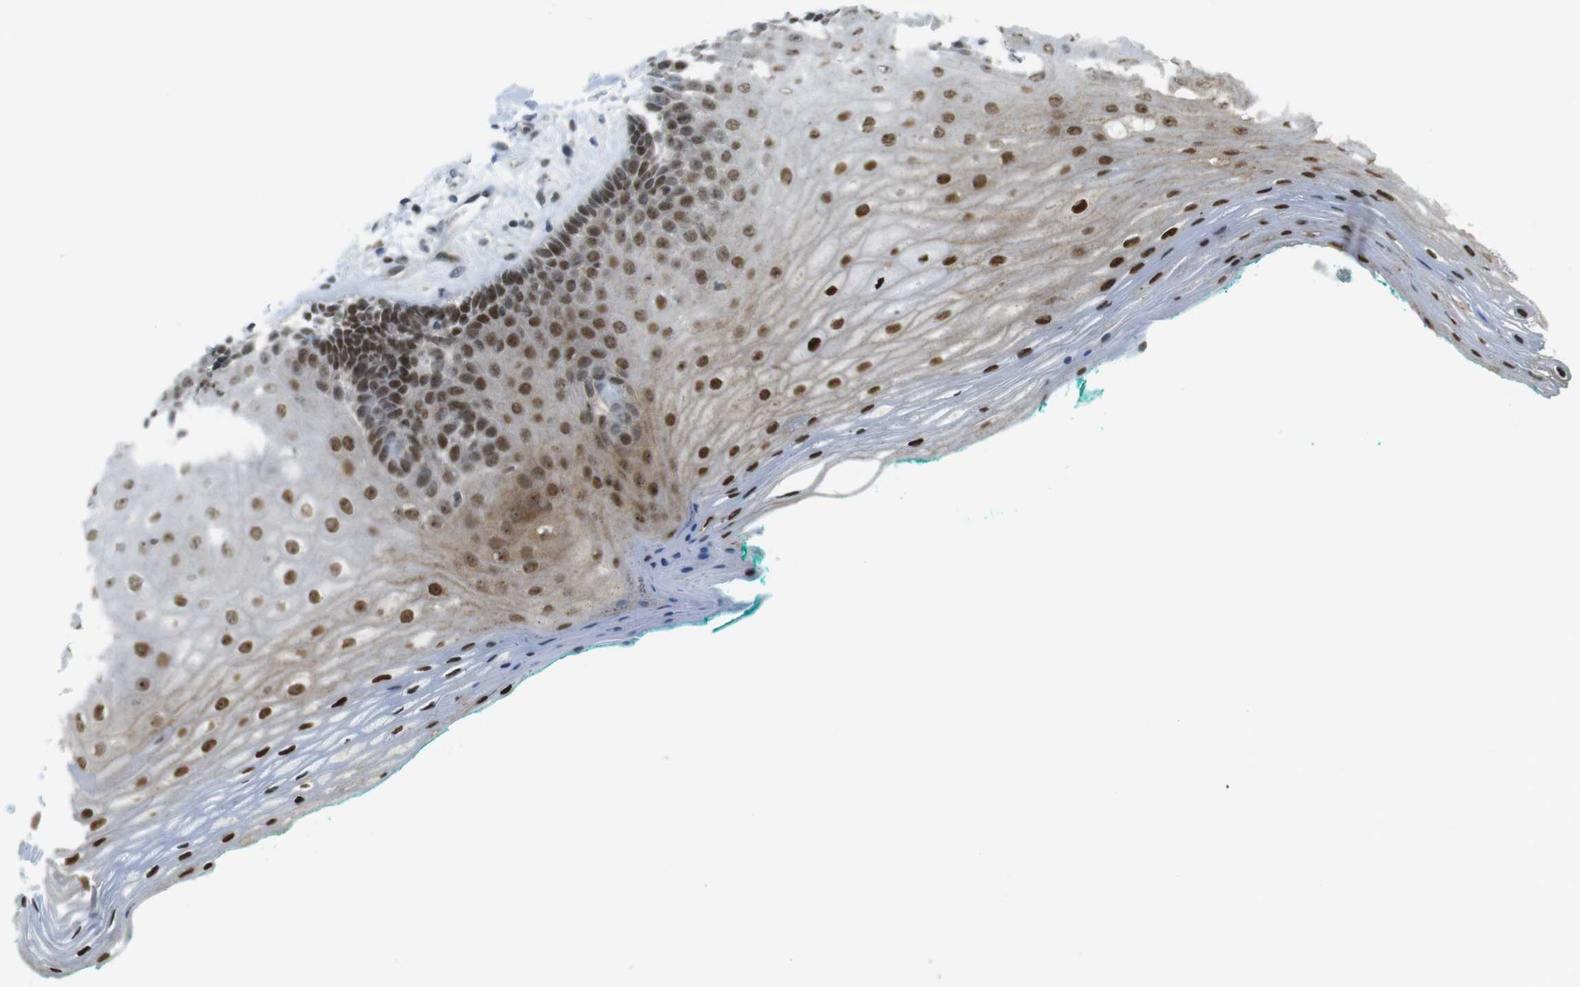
{"staining": {"intensity": "strong", "quantity": ">75%", "location": "nuclear"}, "tissue": "oral mucosa", "cell_type": "Squamous epithelial cells", "image_type": "normal", "snomed": [{"axis": "morphology", "description": "Normal tissue, NOS"}, {"axis": "topography", "description": "Skeletal muscle"}, {"axis": "topography", "description": "Oral tissue"}, {"axis": "topography", "description": "Peripheral nerve tissue"}], "caption": "Strong nuclear protein positivity is identified in approximately >75% of squamous epithelial cells in oral mucosa. The staining was performed using DAB (3,3'-diaminobenzidine), with brown indicating positive protein expression. Nuclei are stained blue with hematoxylin.", "gene": "UBB", "patient": {"sex": "female", "age": 84}}